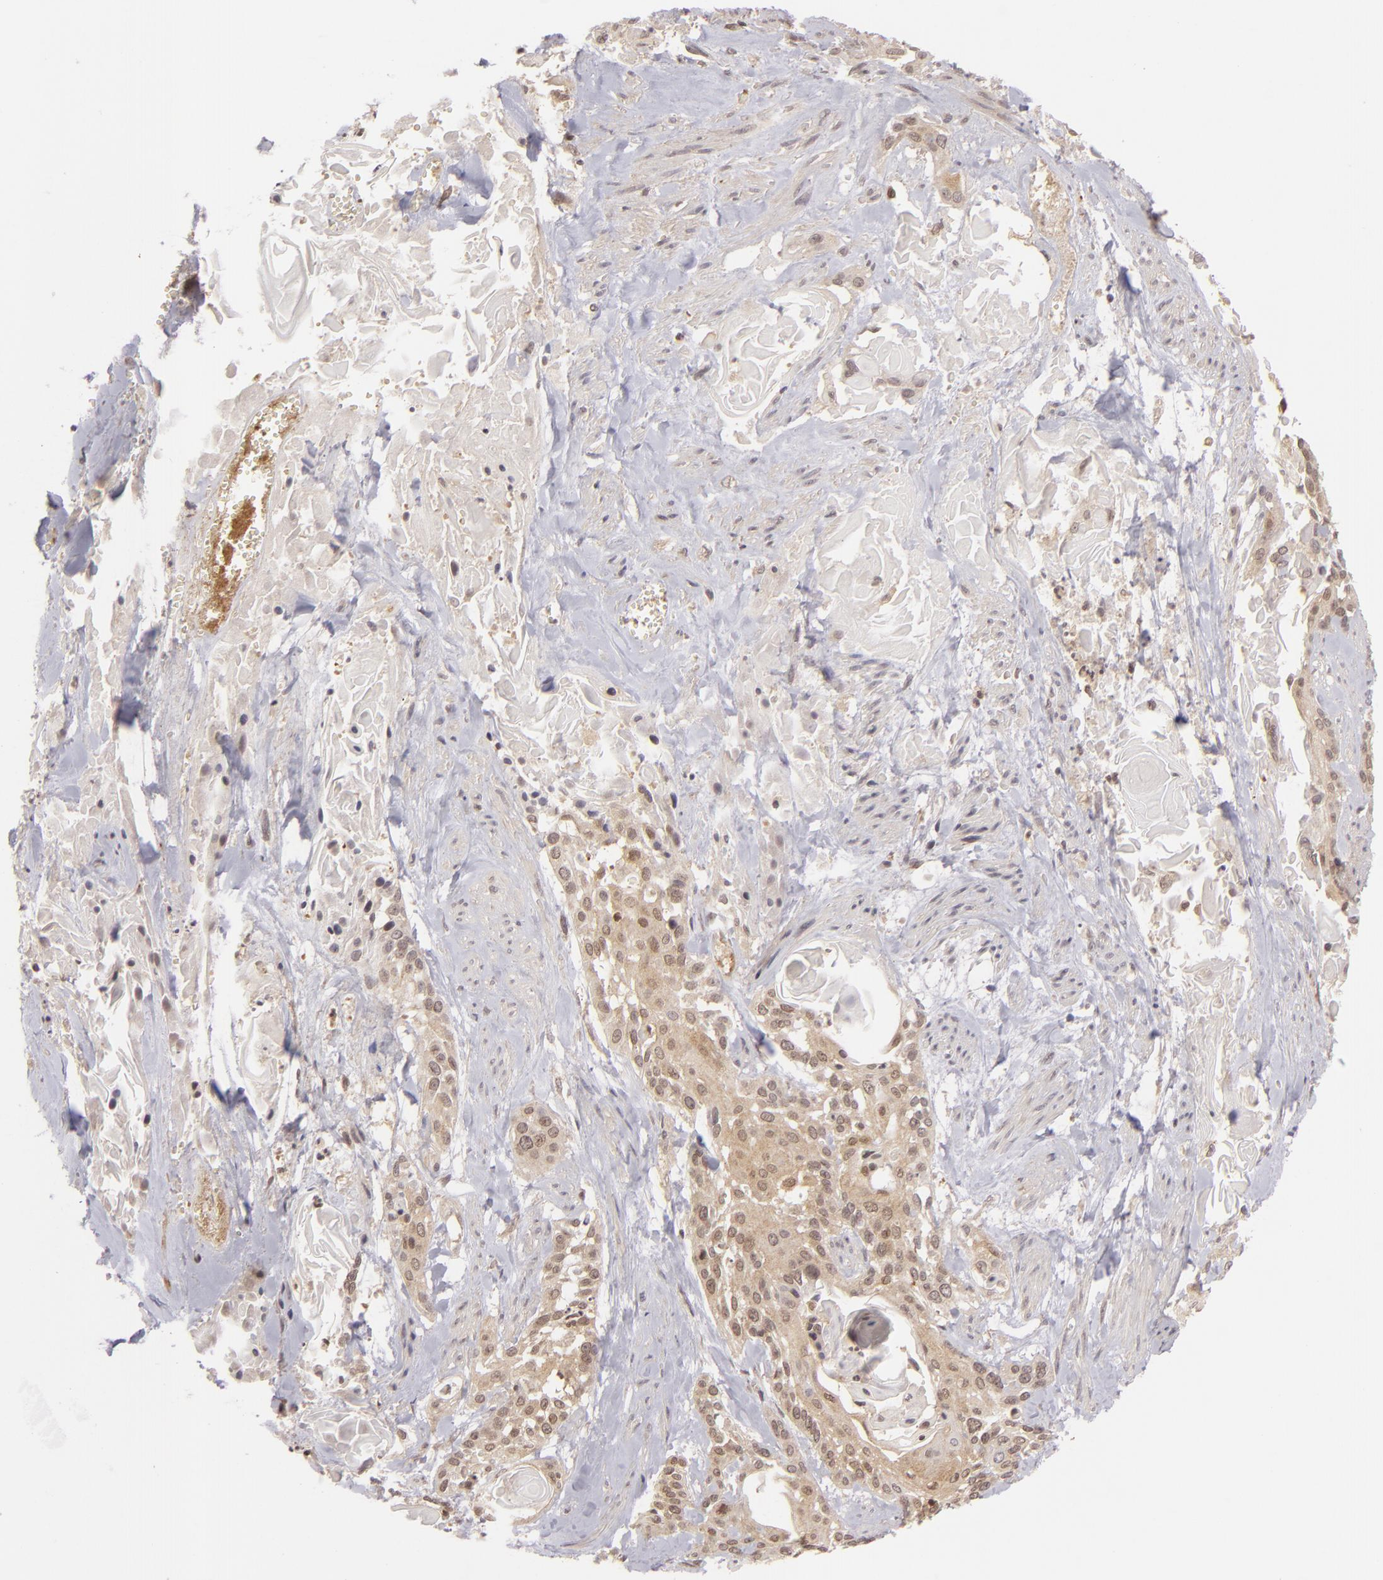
{"staining": {"intensity": "weak", "quantity": ">75%", "location": "cytoplasmic/membranous,nuclear"}, "tissue": "cervical cancer", "cell_type": "Tumor cells", "image_type": "cancer", "snomed": [{"axis": "morphology", "description": "Squamous cell carcinoma, NOS"}, {"axis": "topography", "description": "Cervix"}], "caption": "Tumor cells show low levels of weak cytoplasmic/membranous and nuclear positivity in about >75% of cells in human cervical cancer (squamous cell carcinoma).", "gene": "ZBTB33", "patient": {"sex": "female", "age": 57}}